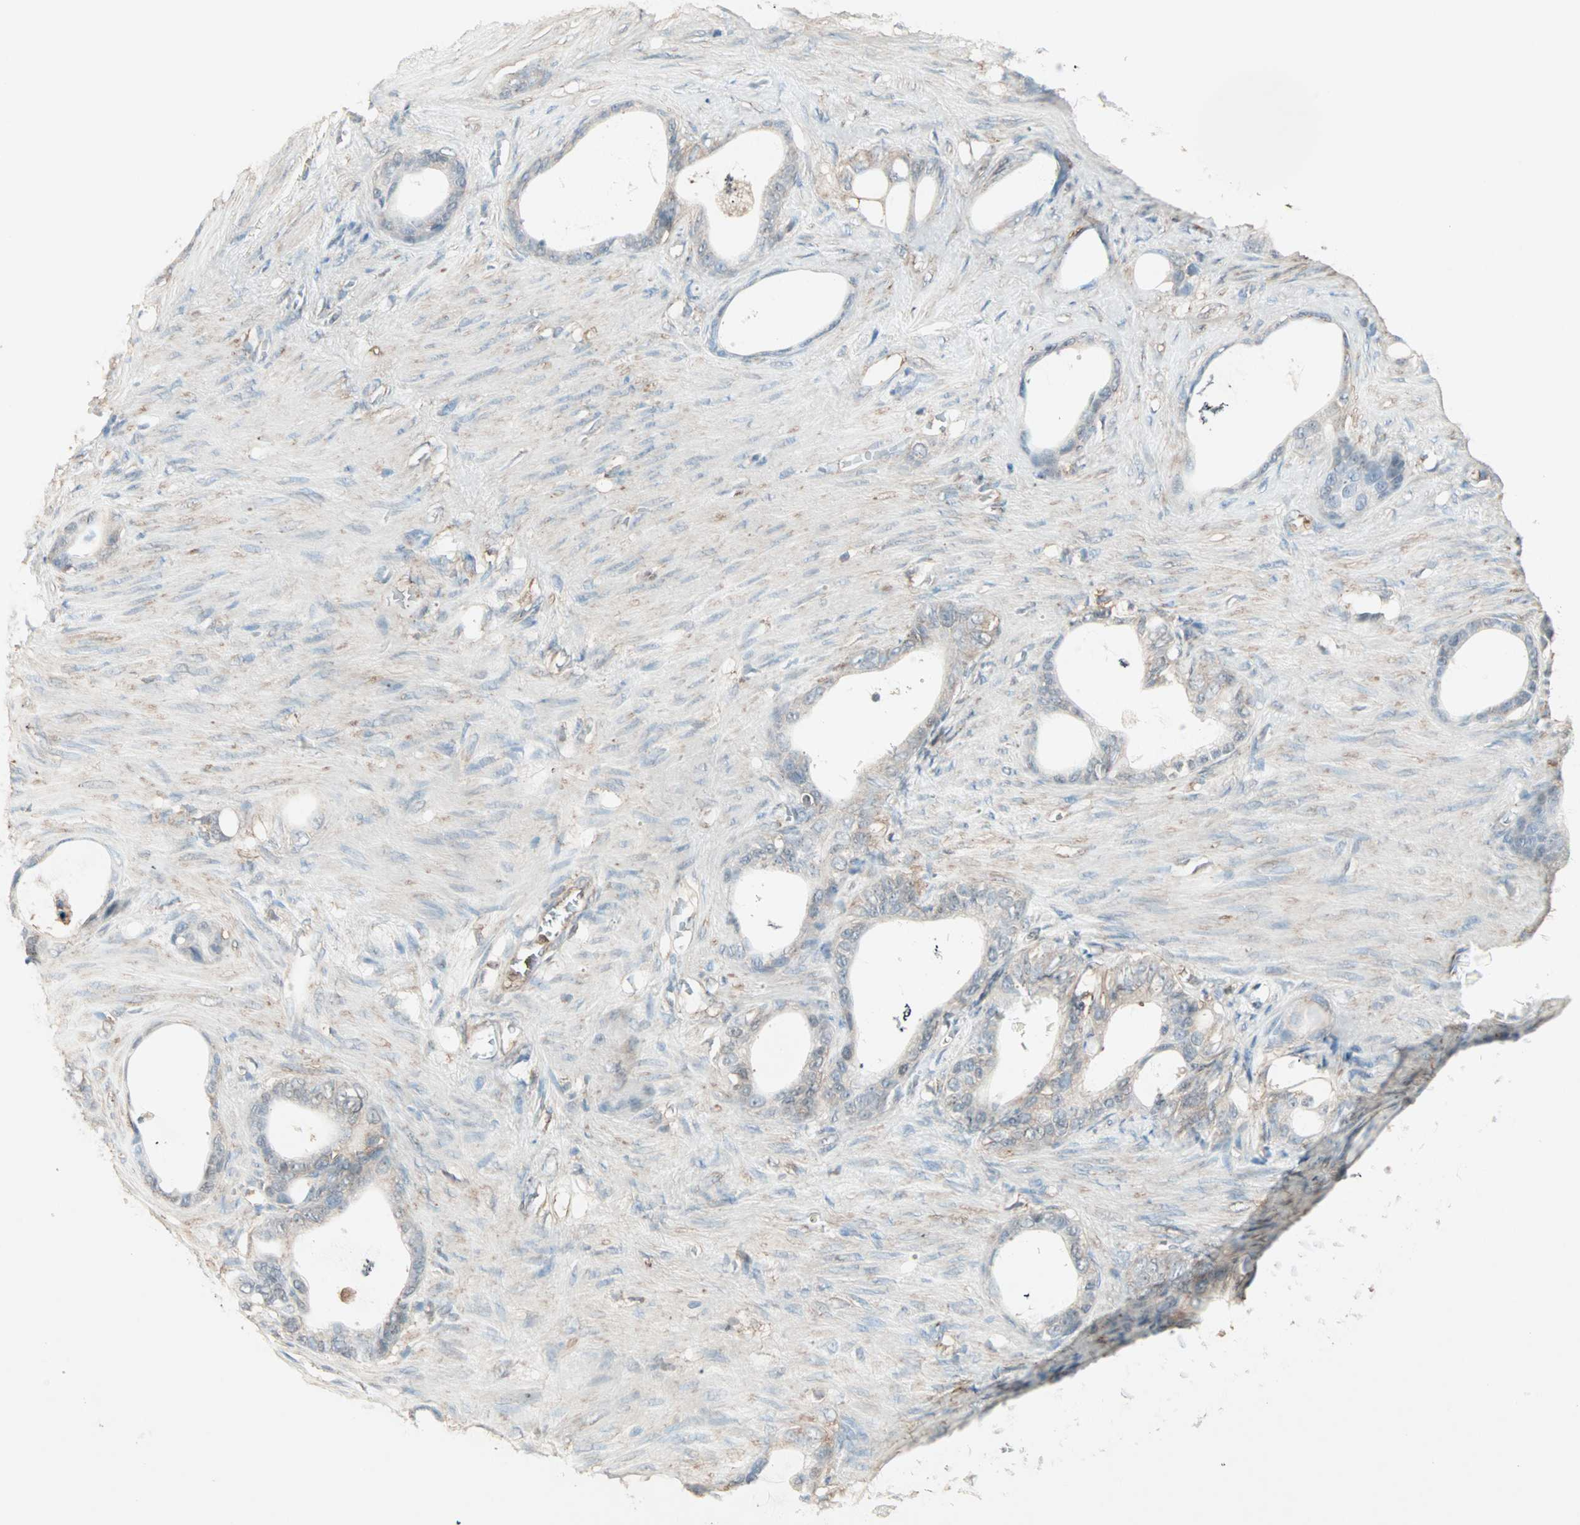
{"staining": {"intensity": "weak", "quantity": "<25%", "location": "cytoplasmic/membranous"}, "tissue": "stomach cancer", "cell_type": "Tumor cells", "image_type": "cancer", "snomed": [{"axis": "morphology", "description": "Adenocarcinoma, NOS"}, {"axis": "topography", "description": "Stomach"}], "caption": "This is an IHC image of human stomach cancer. There is no staining in tumor cells.", "gene": "MMP3", "patient": {"sex": "female", "age": 75}}